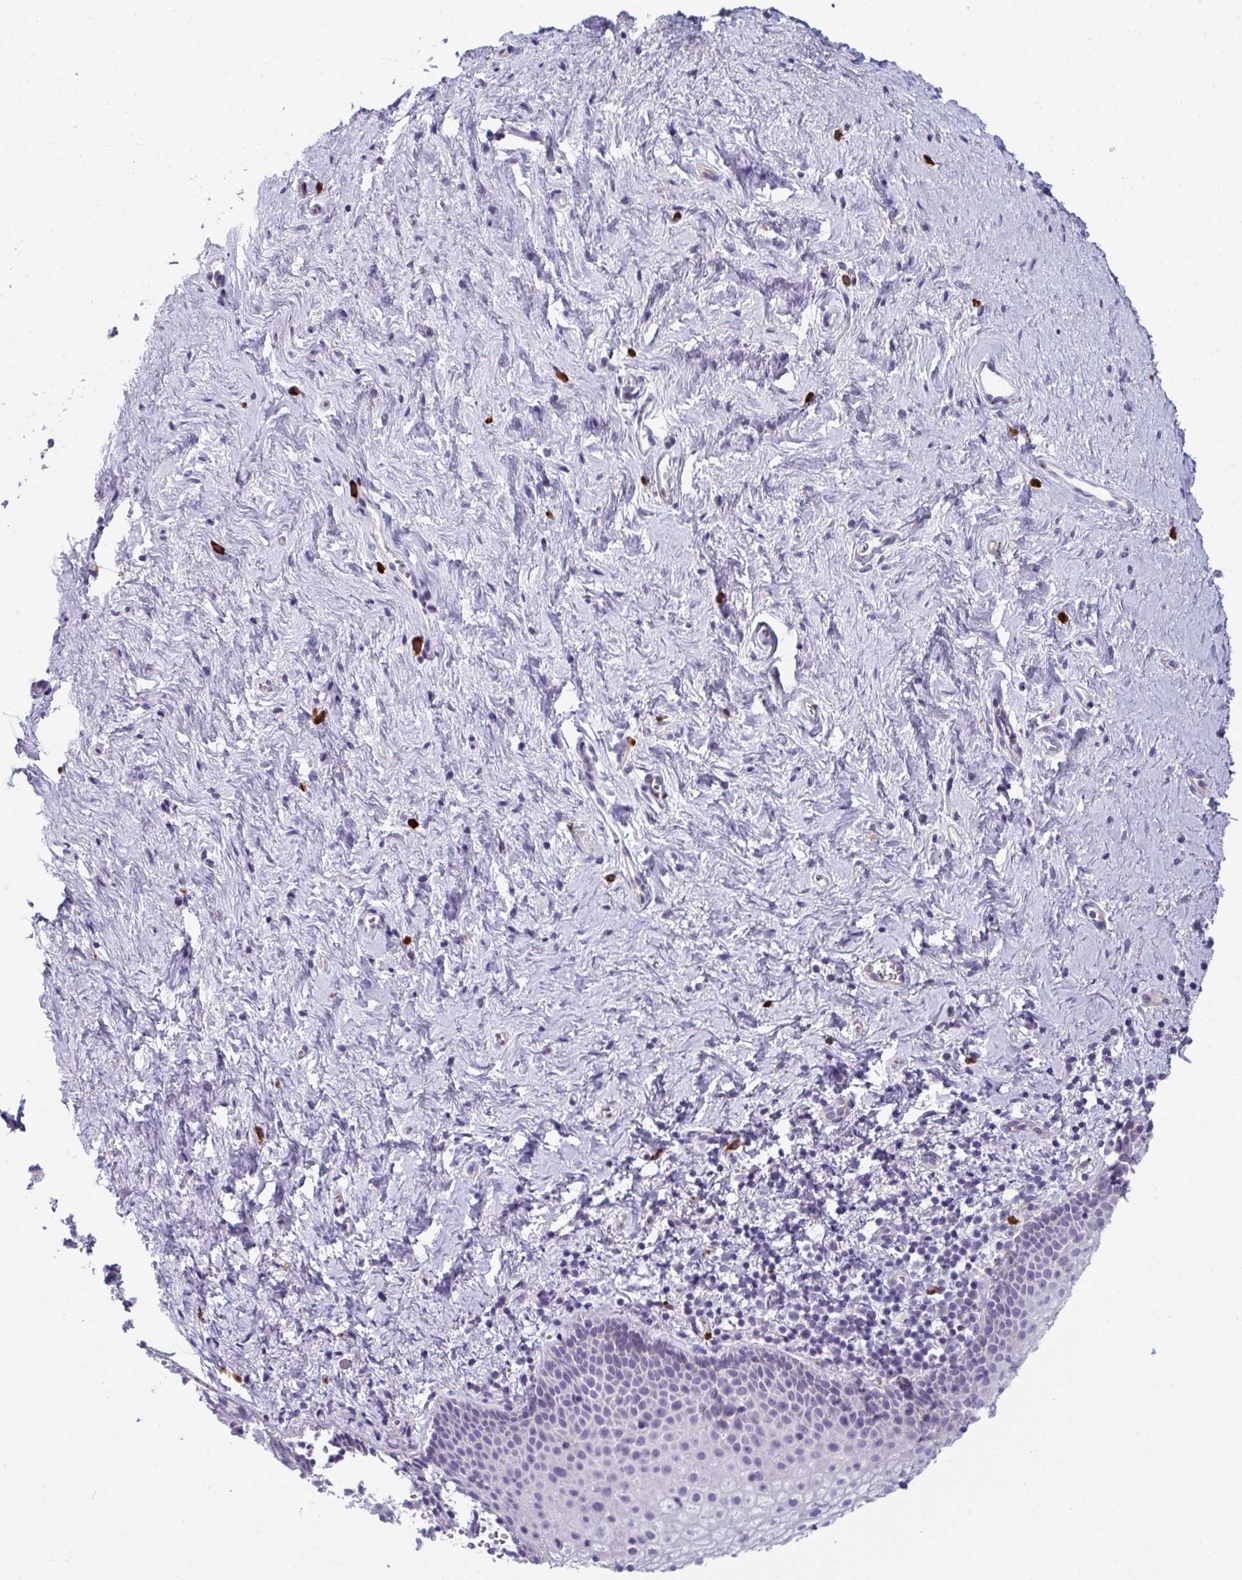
{"staining": {"intensity": "negative", "quantity": "none", "location": "none"}, "tissue": "vagina", "cell_type": "Squamous epithelial cells", "image_type": "normal", "snomed": [{"axis": "morphology", "description": "Normal tissue, NOS"}, {"axis": "topography", "description": "Vagina"}], "caption": "This histopathology image is of normal vagina stained with IHC to label a protein in brown with the nuclei are counter-stained blue. There is no staining in squamous epithelial cells.", "gene": "EIF1AD", "patient": {"sex": "female", "age": 61}}